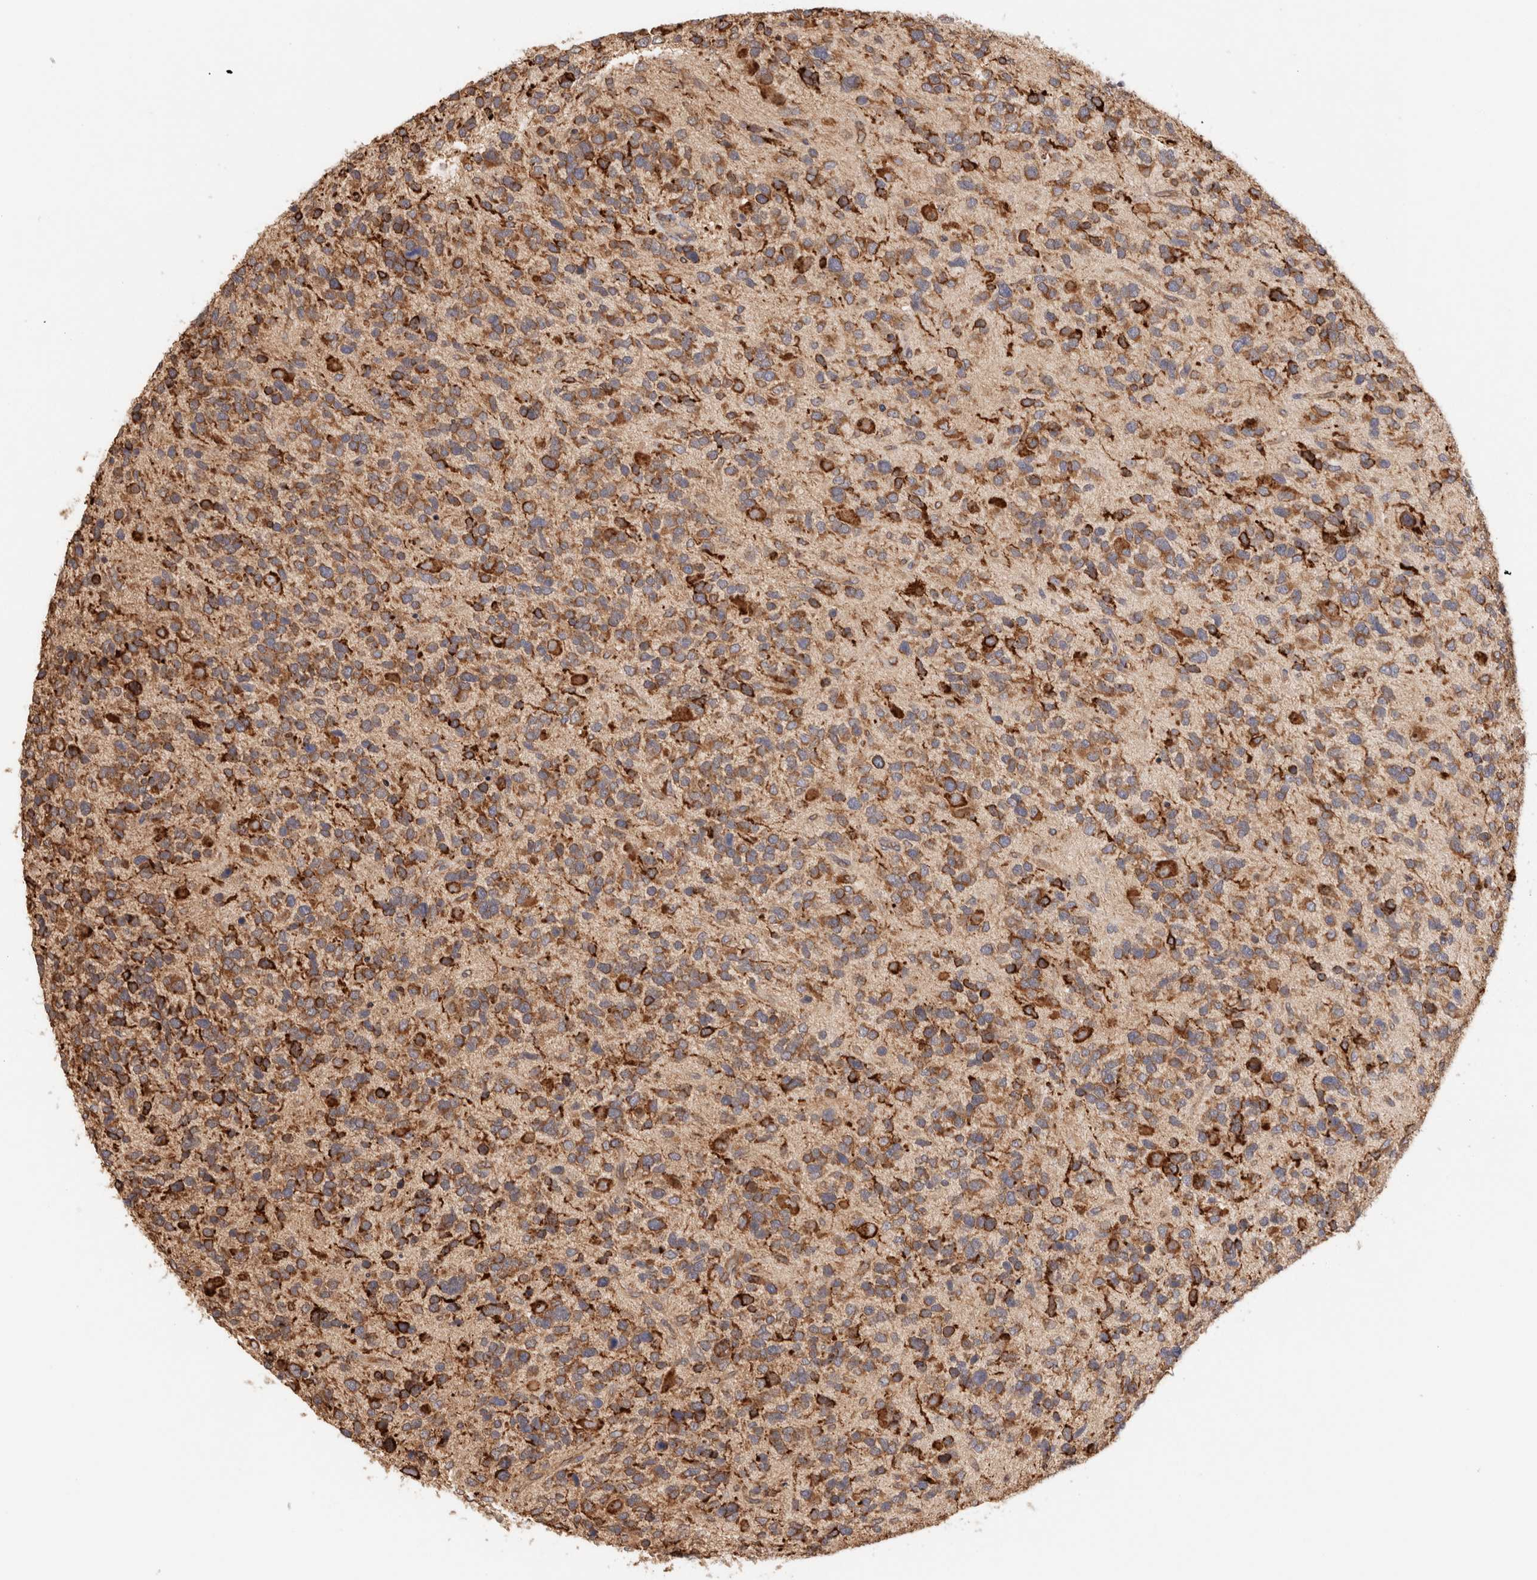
{"staining": {"intensity": "moderate", "quantity": ">75%", "location": "cytoplasmic/membranous"}, "tissue": "glioma", "cell_type": "Tumor cells", "image_type": "cancer", "snomed": [{"axis": "morphology", "description": "Glioma, malignant, High grade"}, {"axis": "topography", "description": "Brain"}], "caption": "There is medium levels of moderate cytoplasmic/membranous expression in tumor cells of glioma, as demonstrated by immunohistochemical staining (brown color).", "gene": "FER", "patient": {"sex": "female", "age": 58}}